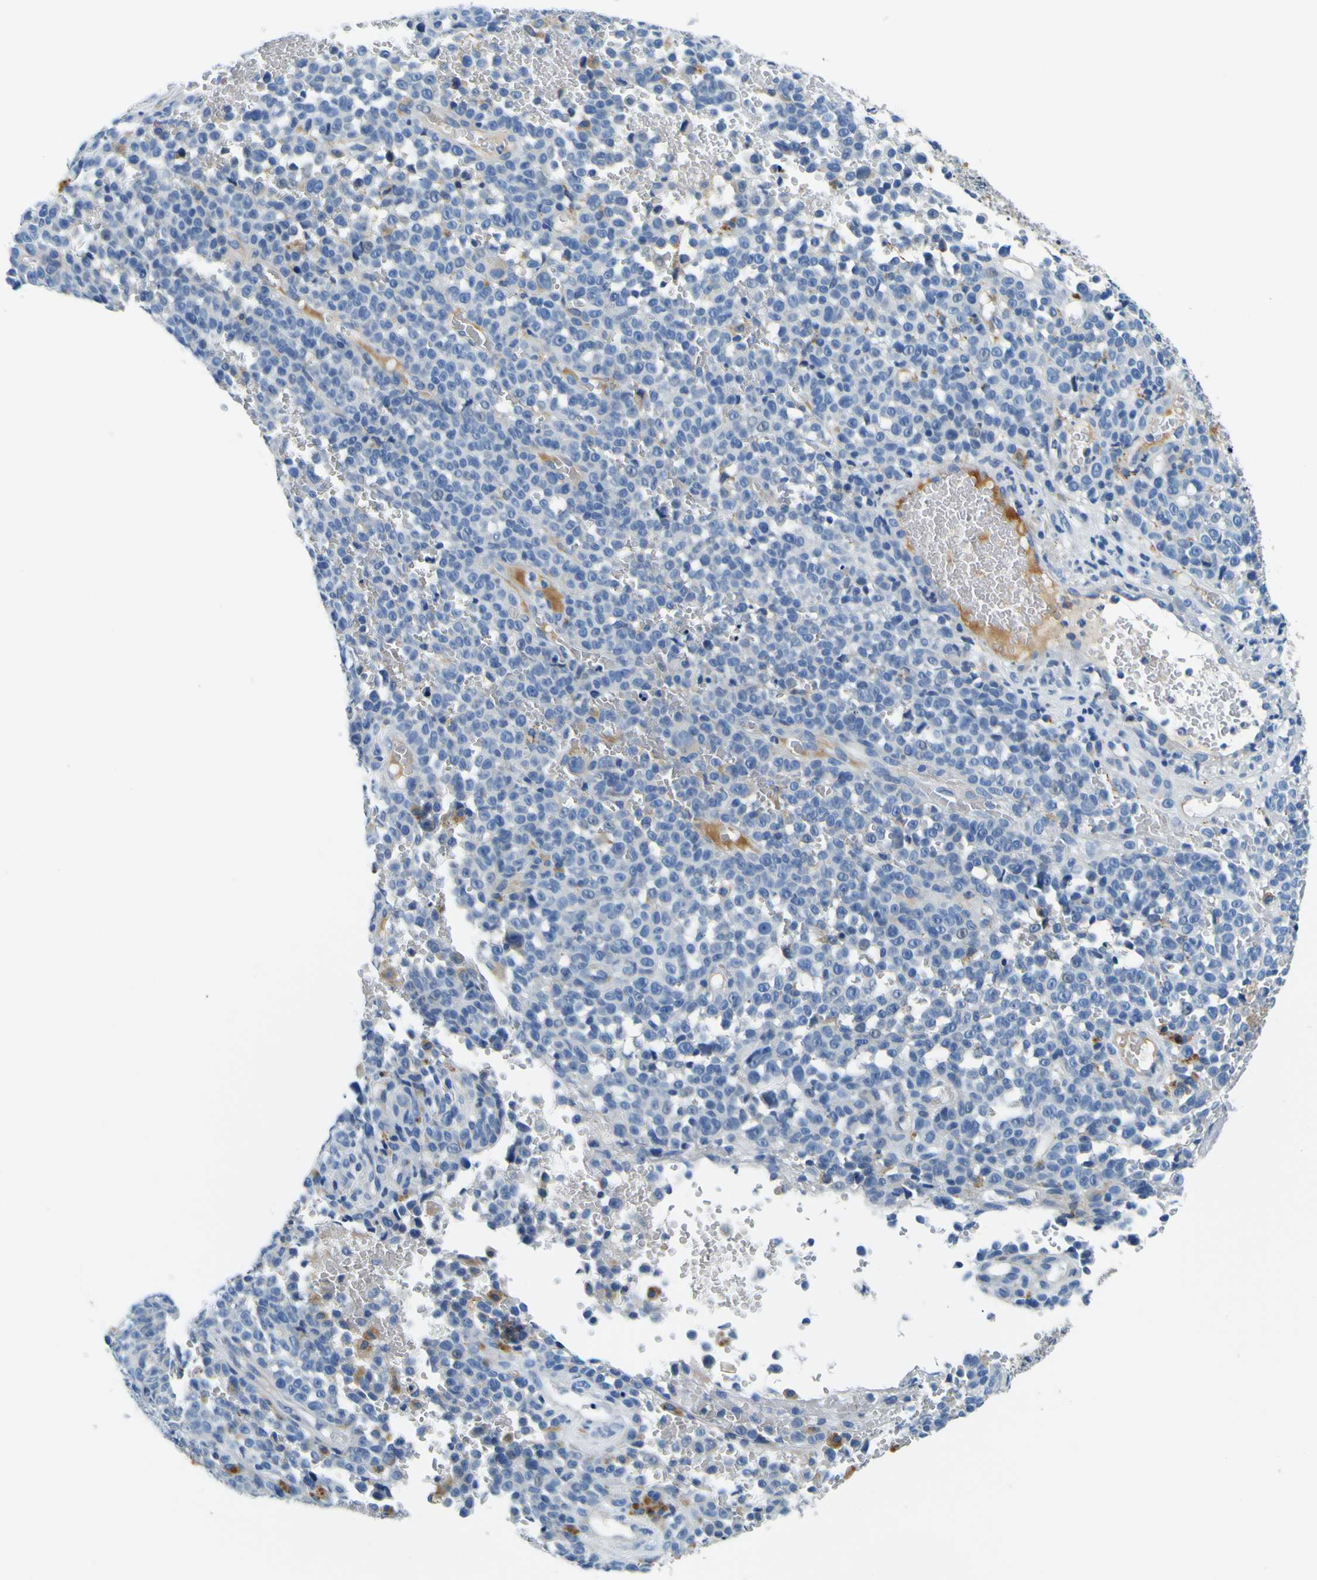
{"staining": {"intensity": "negative", "quantity": "none", "location": "none"}, "tissue": "melanoma", "cell_type": "Tumor cells", "image_type": "cancer", "snomed": [{"axis": "morphology", "description": "Malignant melanoma, NOS"}, {"axis": "topography", "description": "Skin"}], "caption": "This is an immunohistochemistry (IHC) image of human melanoma. There is no positivity in tumor cells.", "gene": "ADGRA2", "patient": {"sex": "female", "age": 82}}